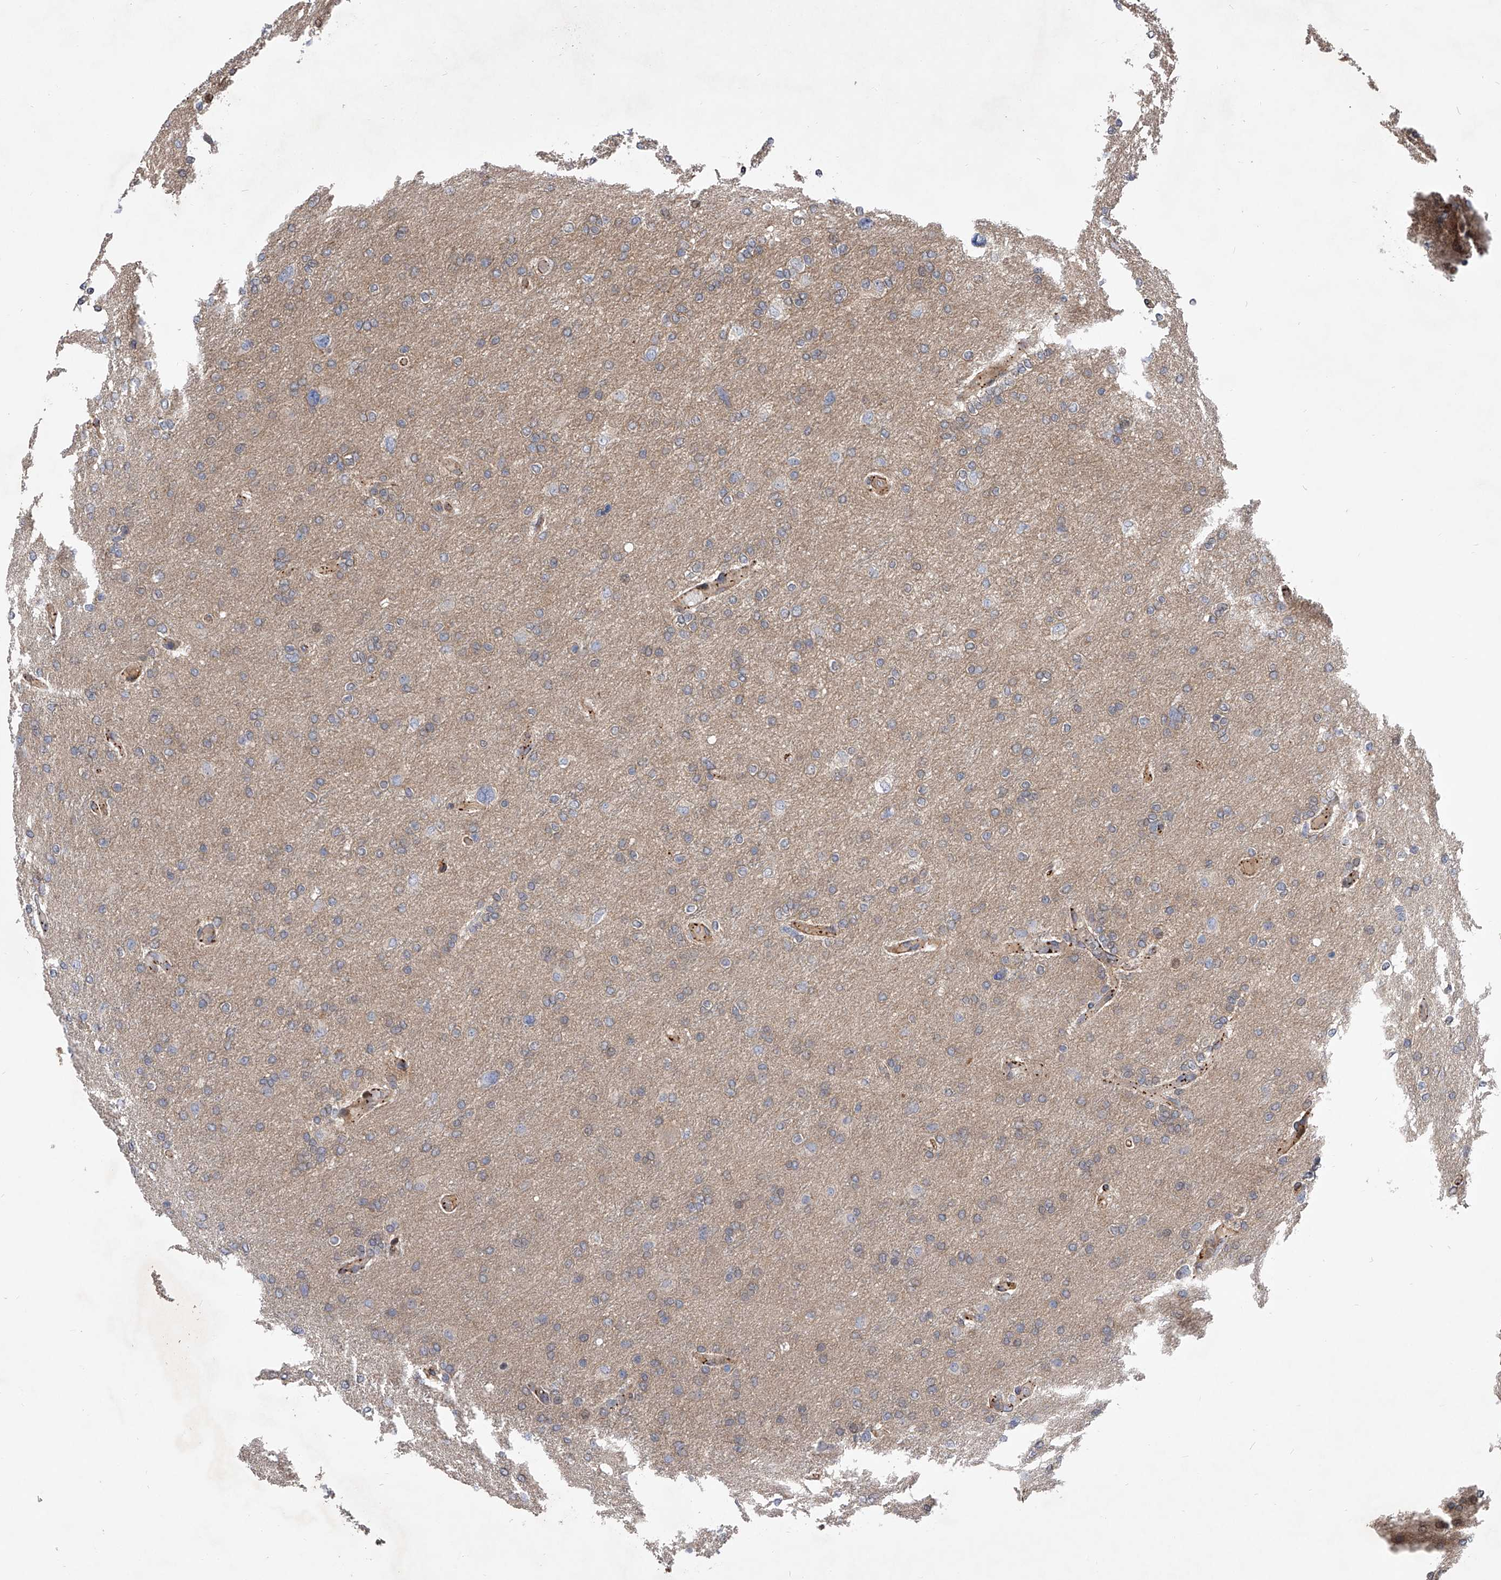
{"staining": {"intensity": "negative", "quantity": "none", "location": "none"}, "tissue": "glioma", "cell_type": "Tumor cells", "image_type": "cancer", "snomed": [{"axis": "morphology", "description": "Glioma, malignant, High grade"}, {"axis": "topography", "description": "Cerebral cortex"}], "caption": "Immunohistochemistry (IHC) of malignant glioma (high-grade) shows no expression in tumor cells.", "gene": "PDSS2", "patient": {"sex": "female", "age": 36}}